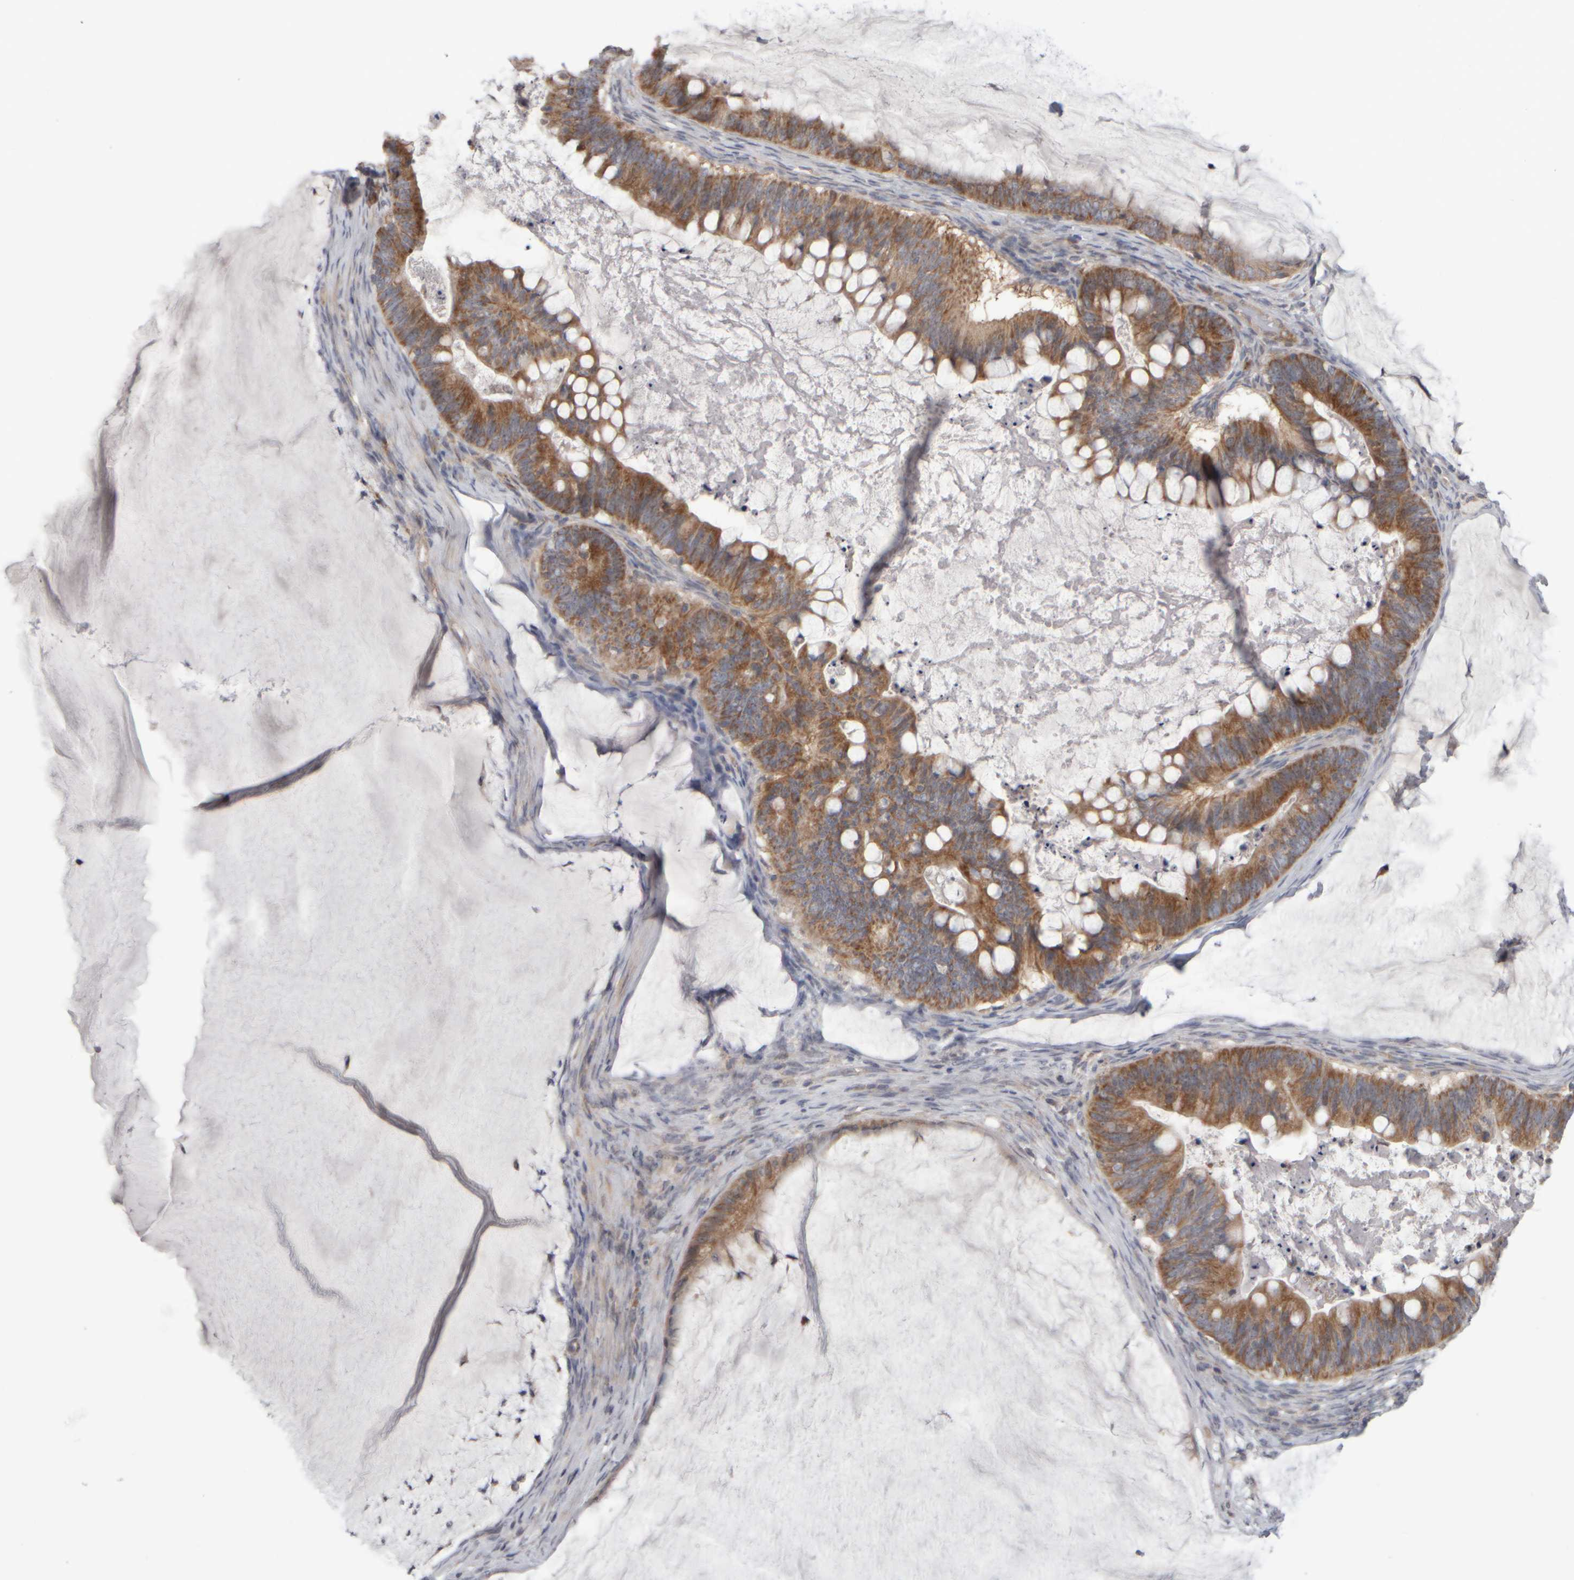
{"staining": {"intensity": "moderate", "quantity": ">75%", "location": "cytoplasmic/membranous"}, "tissue": "ovarian cancer", "cell_type": "Tumor cells", "image_type": "cancer", "snomed": [{"axis": "morphology", "description": "Cystadenocarcinoma, mucinous, NOS"}, {"axis": "topography", "description": "Ovary"}], "caption": "Immunohistochemical staining of human ovarian cancer (mucinous cystadenocarcinoma) shows medium levels of moderate cytoplasmic/membranous expression in about >75% of tumor cells.", "gene": "SCO1", "patient": {"sex": "female", "age": 61}}